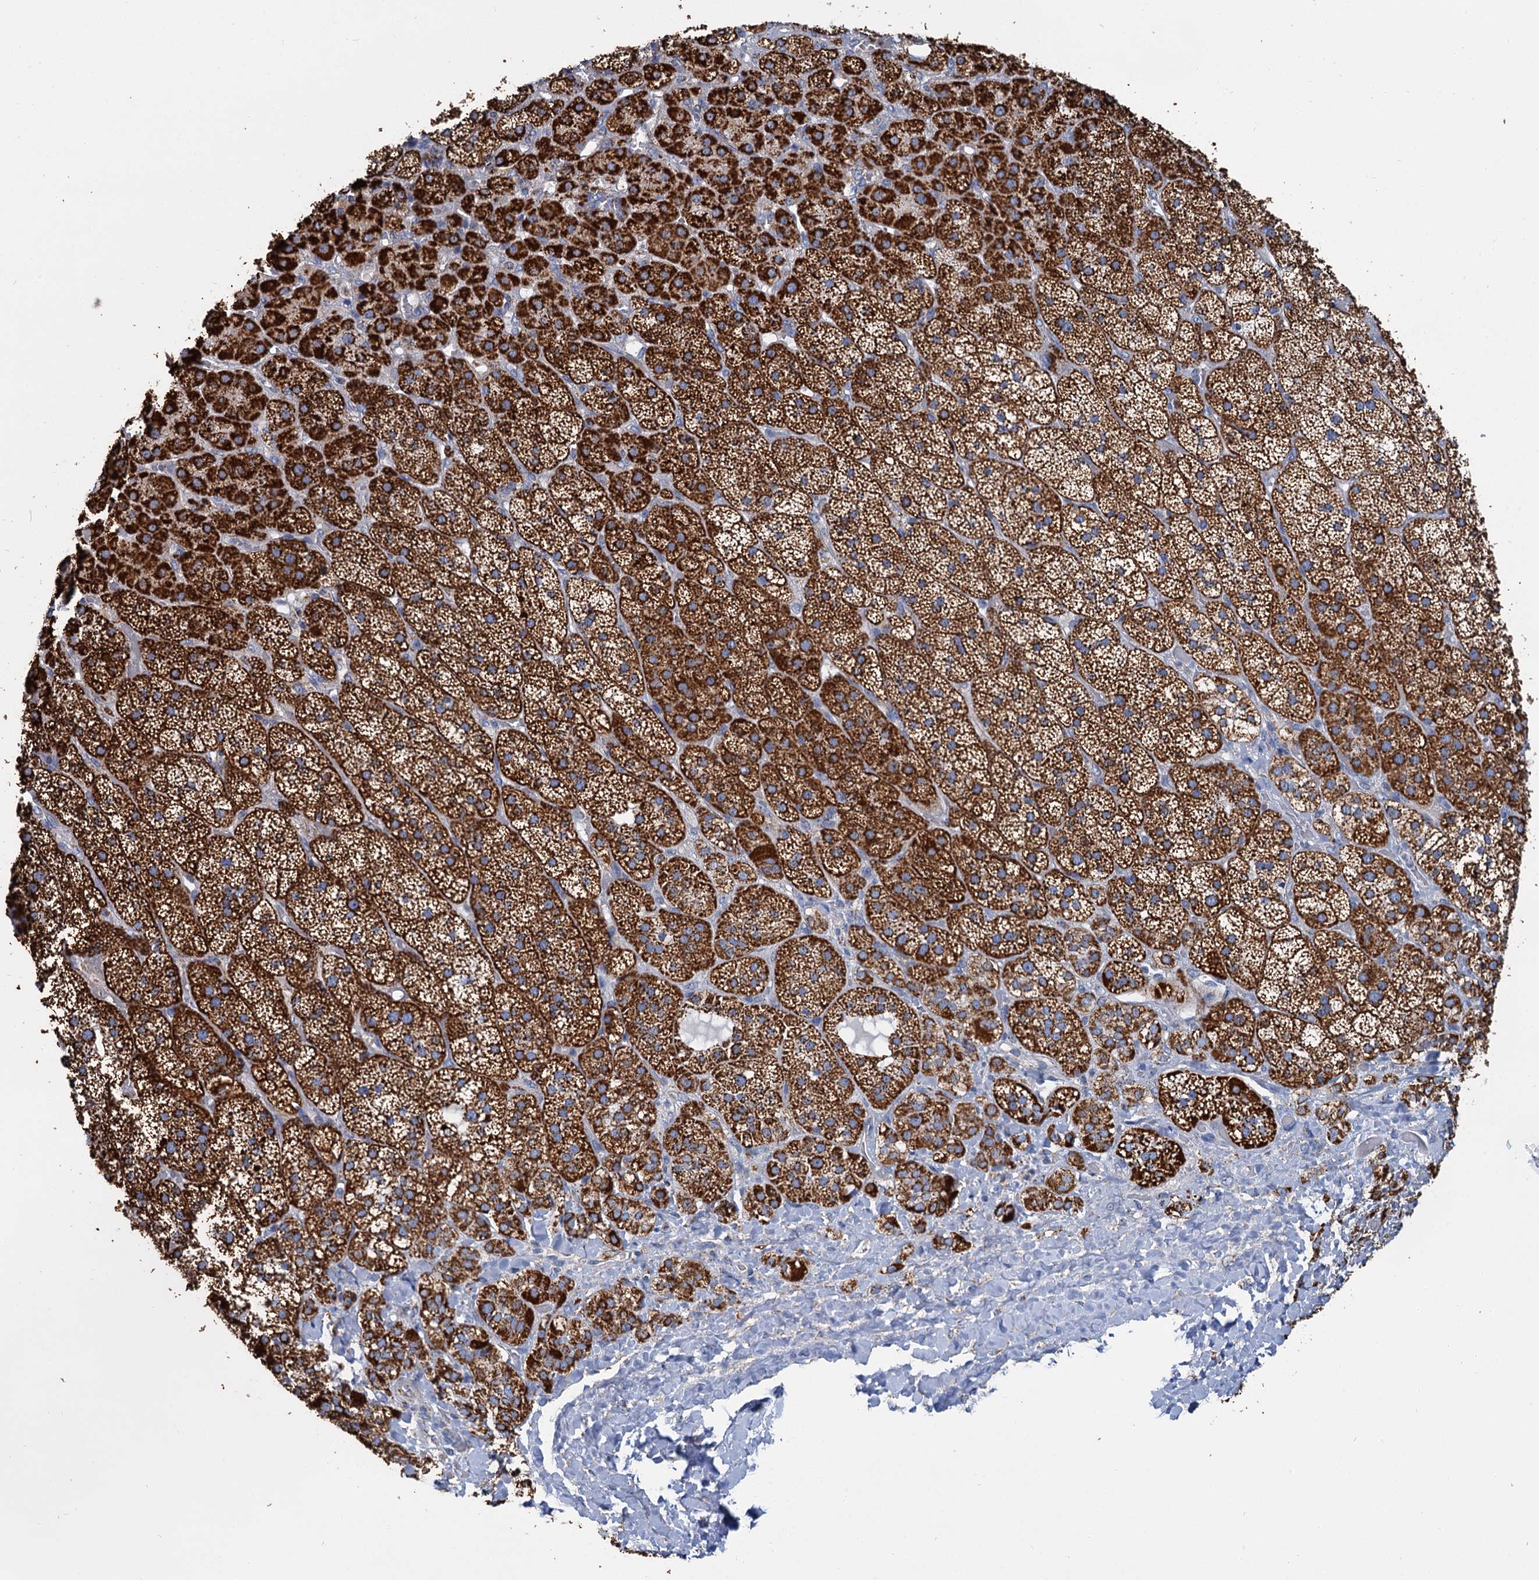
{"staining": {"intensity": "strong", "quantity": ">75%", "location": "cytoplasmic/membranous"}, "tissue": "adrenal gland", "cell_type": "Glandular cells", "image_type": "normal", "snomed": [{"axis": "morphology", "description": "Normal tissue, NOS"}, {"axis": "topography", "description": "Adrenal gland"}], "caption": "Protein expression analysis of benign human adrenal gland reveals strong cytoplasmic/membranous positivity in about >75% of glandular cells.", "gene": "CCP110", "patient": {"sex": "male", "age": 57}}